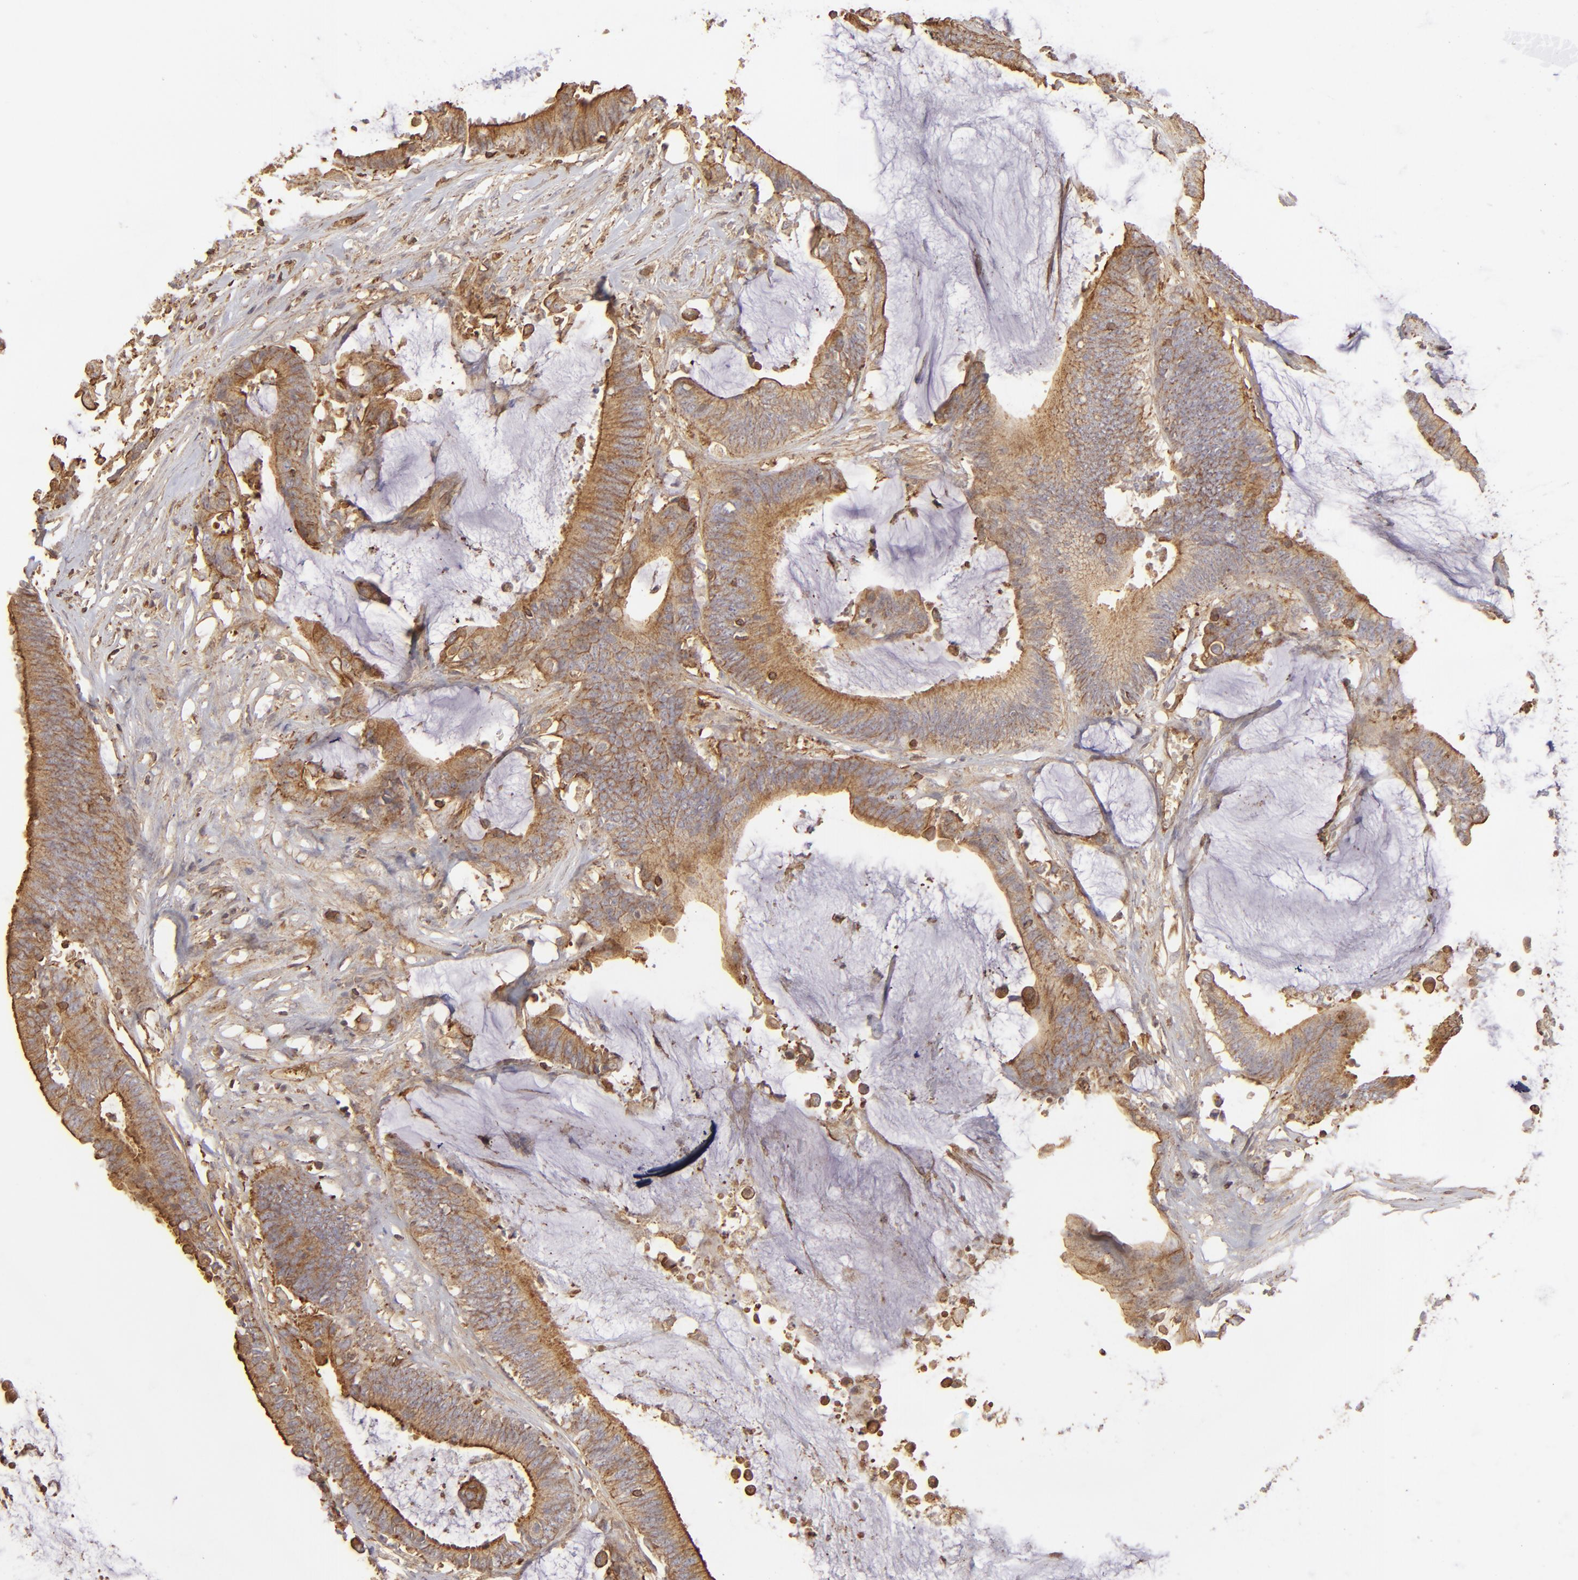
{"staining": {"intensity": "moderate", "quantity": ">75%", "location": "cytoplasmic/membranous"}, "tissue": "colorectal cancer", "cell_type": "Tumor cells", "image_type": "cancer", "snomed": [{"axis": "morphology", "description": "Adenocarcinoma, NOS"}, {"axis": "topography", "description": "Rectum"}], "caption": "This histopathology image exhibits immunohistochemistry staining of human colorectal adenocarcinoma, with medium moderate cytoplasmic/membranous positivity in approximately >75% of tumor cells.", "gene": "ACTB", "patient": {"sex": "female", "age": 66}}